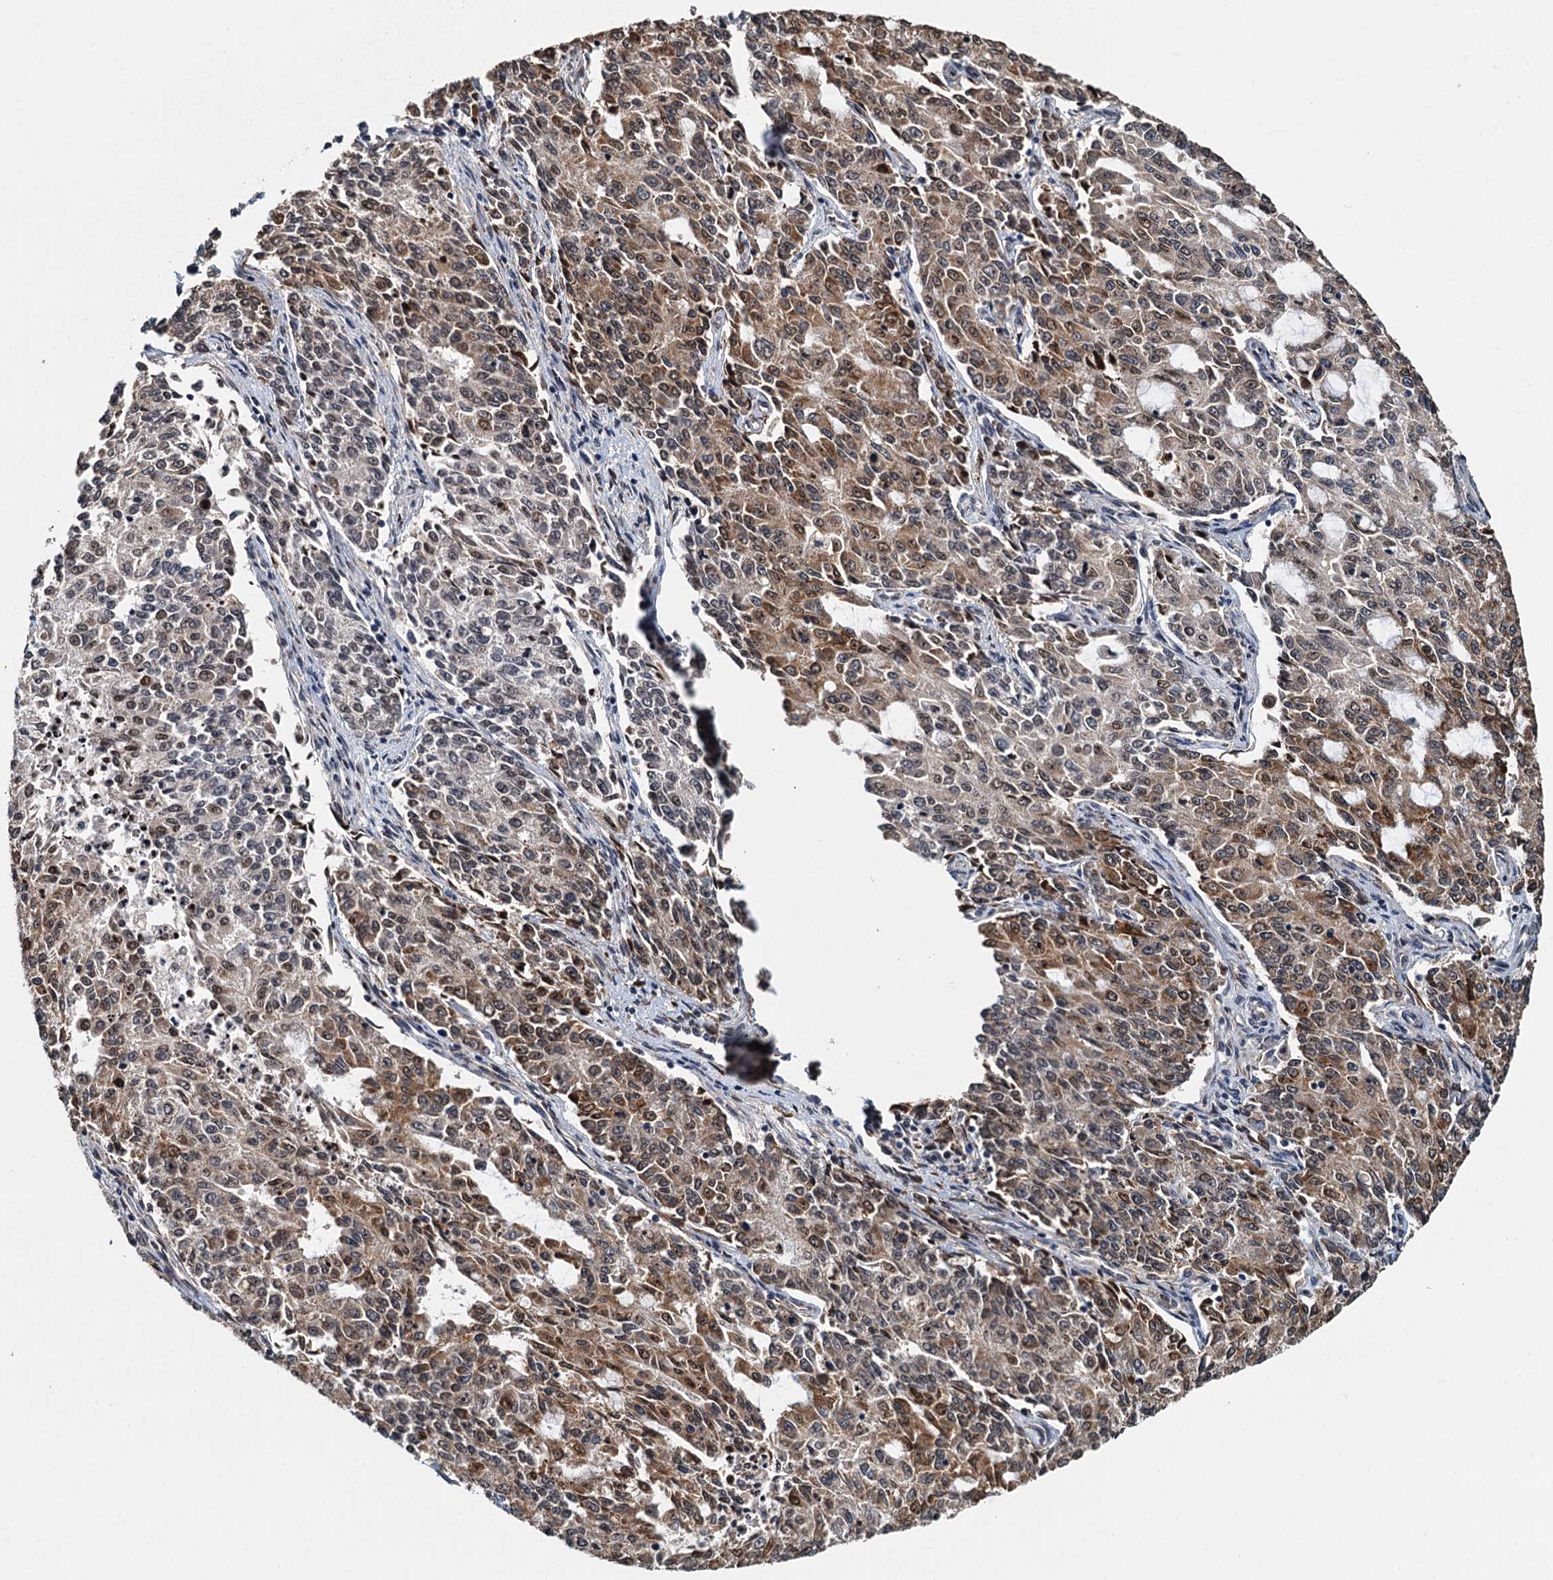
{"staining": {"intensity": "moderate", "quantity": "25%-75%", "location": "cytoplasmic/membranous"}, "tissue": "endometrial cancer", "cell_type": "Tumor cells", "image_type": "cancer", "snomed": [{"axis": "morphology", "description": "Adenocarcinoma, NOS"}, {"axis": "topography", "description": "Endometrium"}], "caption": "Moderate cytoplasmic/membranous positivity is appreciated in approximately 25%-75% of tumor cells in endometrial cancer.", "gene": "DNAJC21", "patient": {"sex": "female", "age": 50}}